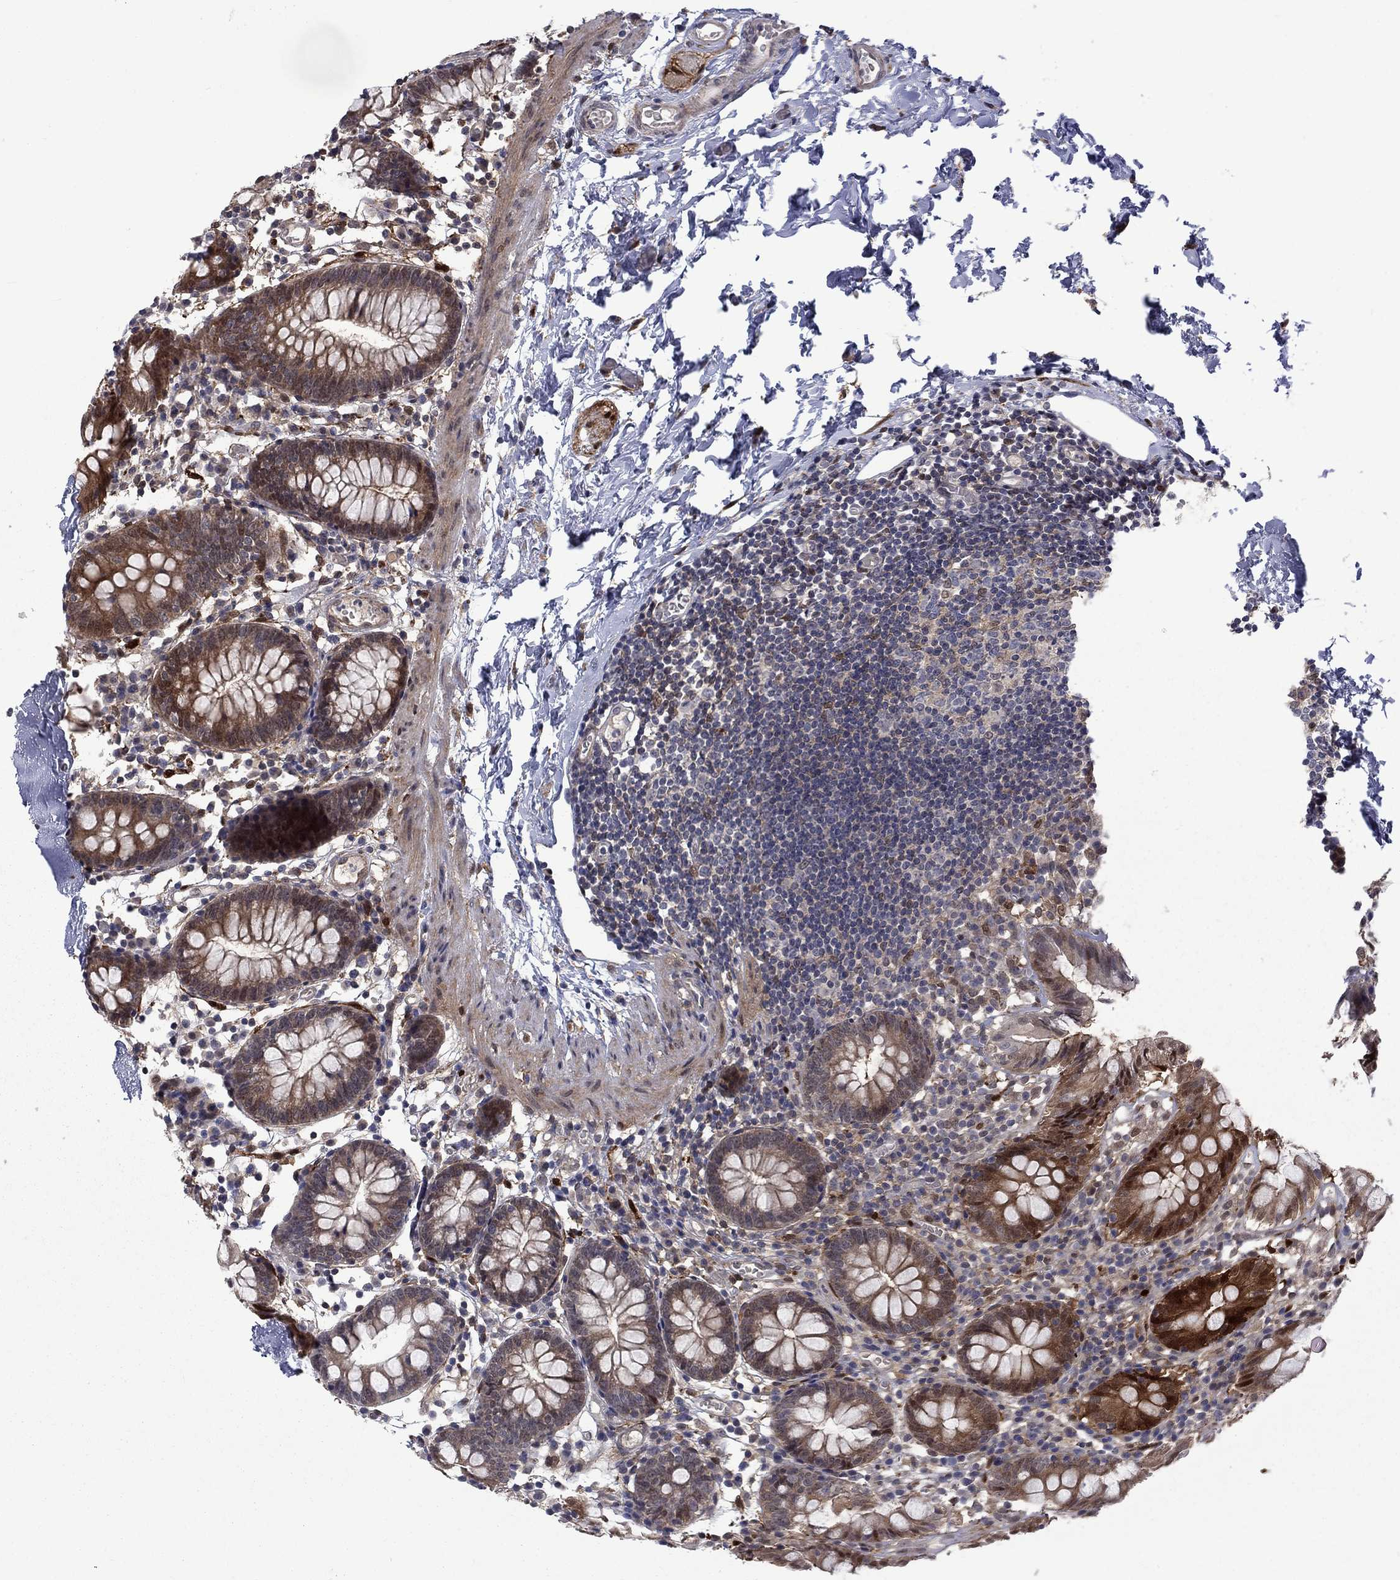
{"staining": {"intensity": "strong", "quantity": ">75%", "location": "cytoplasmic/membranous"}, "tissue": "small intestine", "cell_type": "Glandular cells", "image_type": "normal", "snomed": [{"axis": "morphology", "description": "Normal tissue, NOS"}, {"axis": "topography", "description": "Small intestine"}], "caption": "A micrograph of small intestine stained for a protein displays strong cytoplasmic/membranous brown staining in glandular cells.", "gene": "CBR1", "patient": {"sex": "female", "age": 90}}